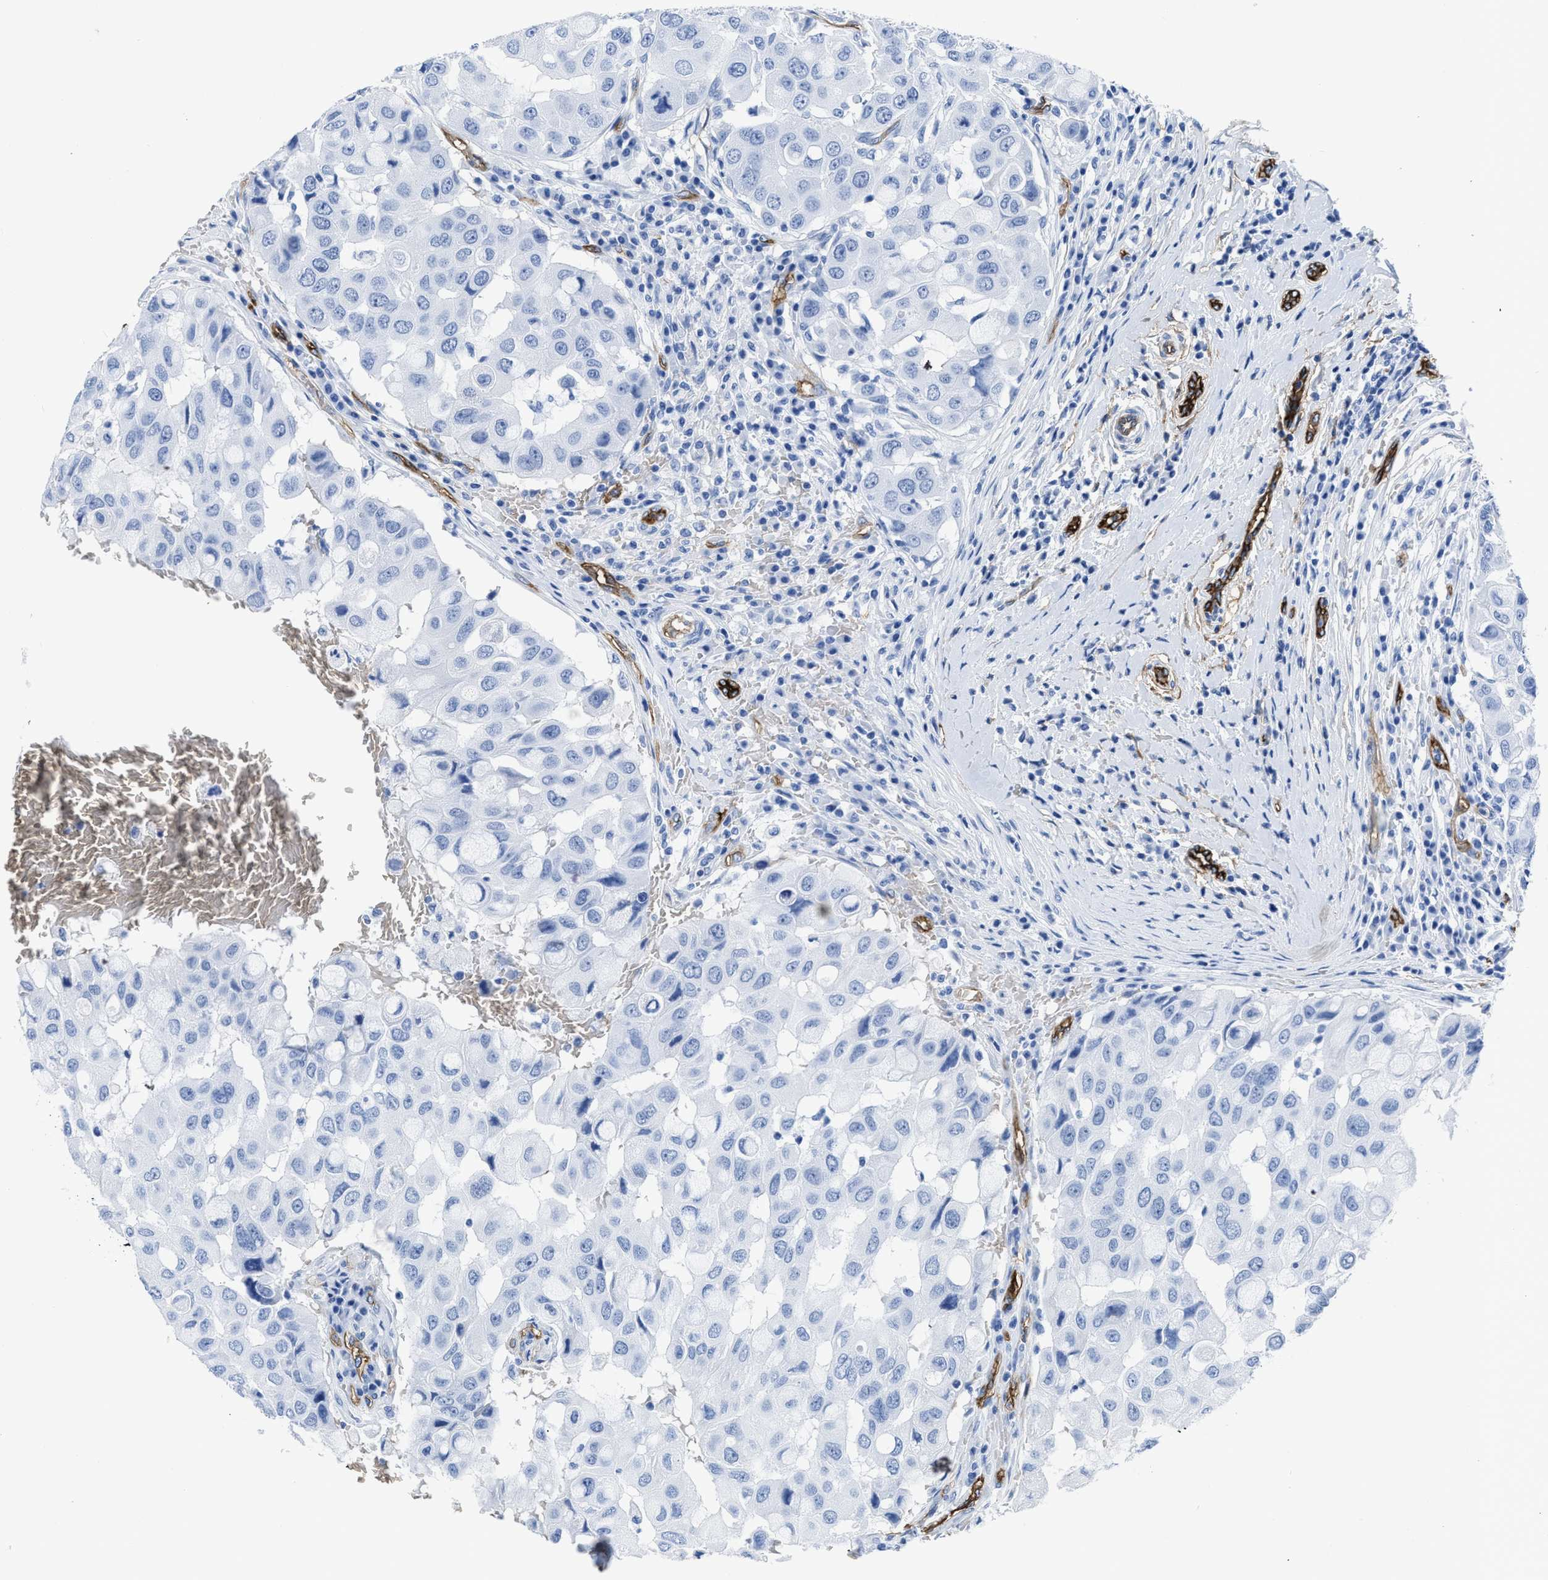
{"staining": {"intensity": "negative", "quantity": "none", "location": "none"}, "tissue": "breast cancer", "cell_type": "Tumor cells", "image_type": "cancer", "snomed": [{"axis": "morphology", "description": "Duct carcinoma"}, {"axis": "topography", "description": "Breast"}], "caption": "Tumor cells show no significant protein expression in breast cancer (infiltrating ductal carcinoma).", "gene": "AQP1", "patient": {"sex": "female", "age": 27}}